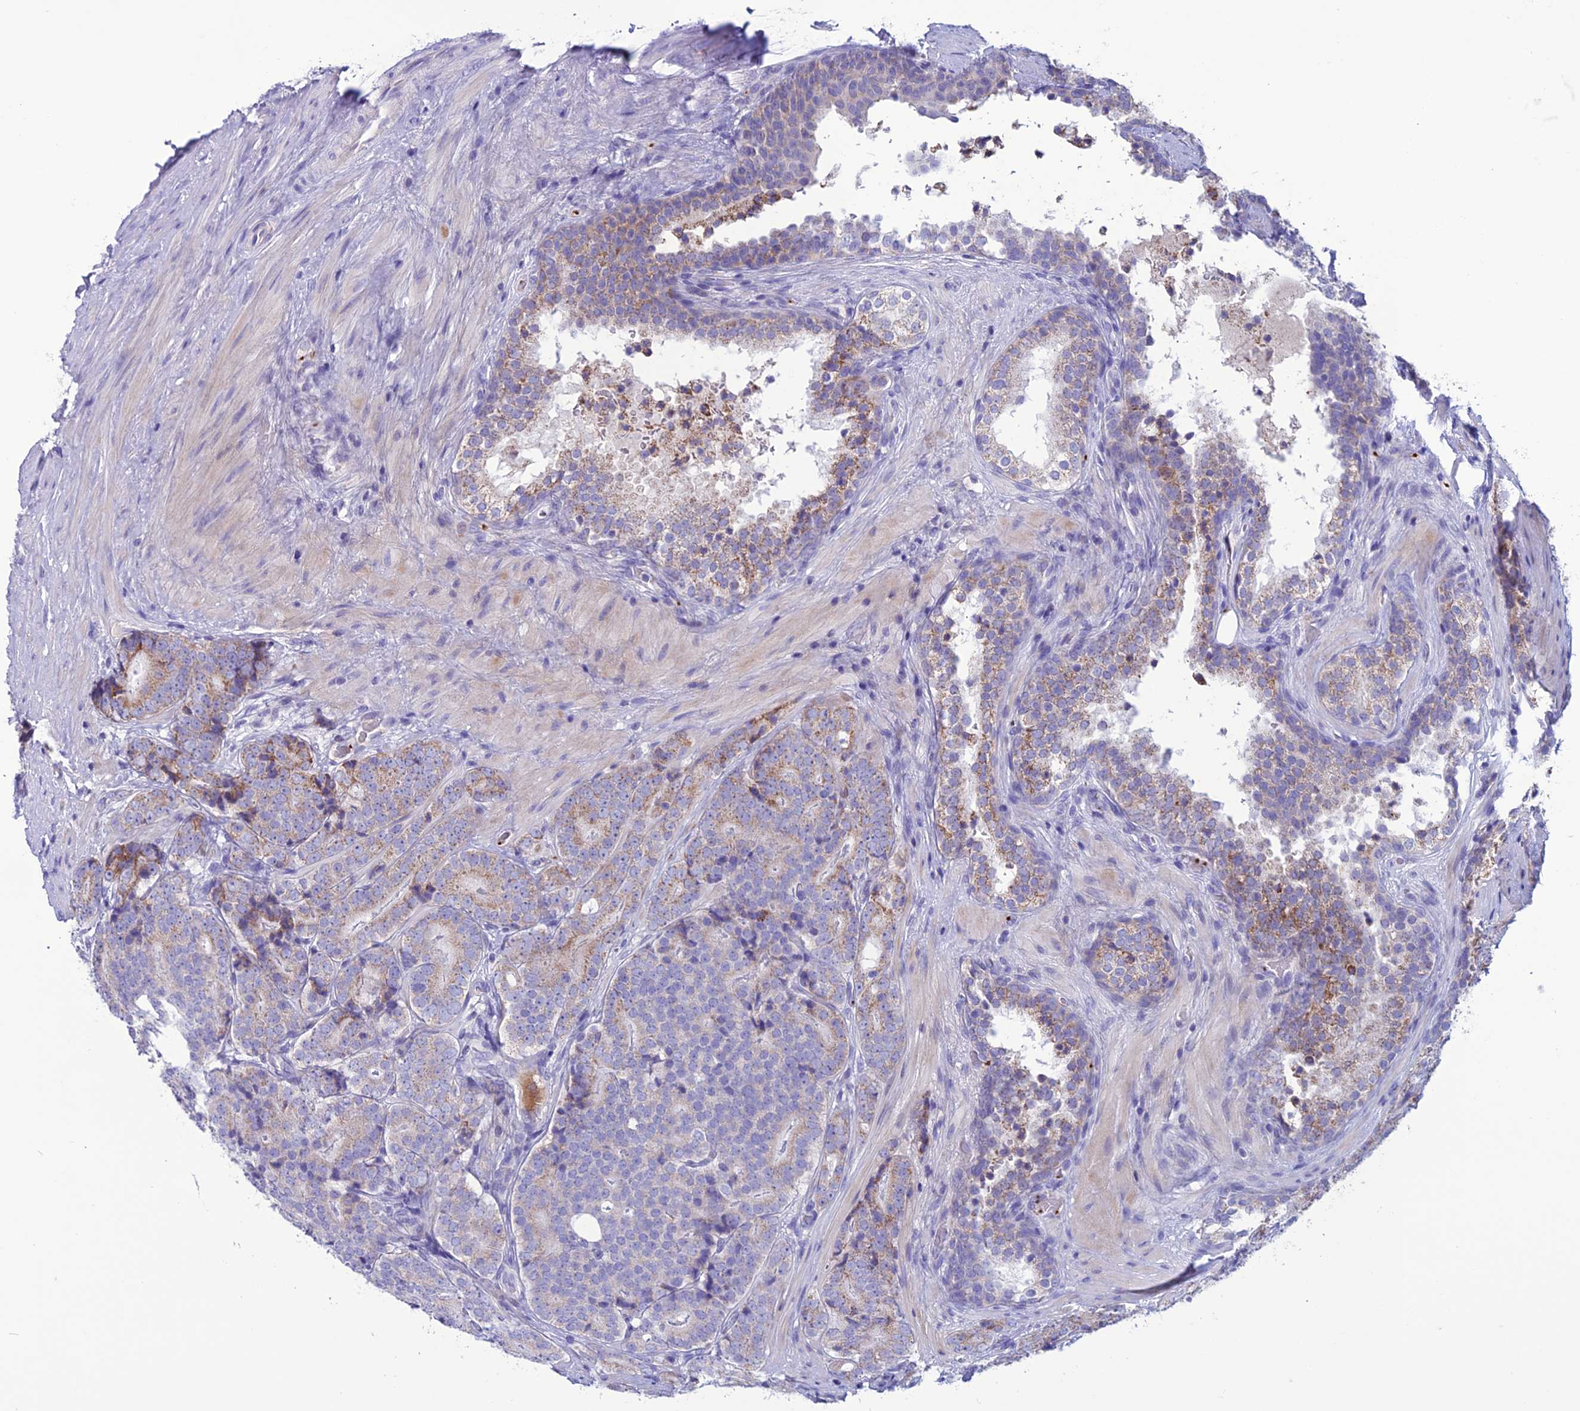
{"staining": {"intensity": "moderate", "quantity": "25%-75%", "location": "cytoplasmic/membranous"}, "tissue": "prostate cancer", "cell_type": "Tumor cells", "image_type": "cancer", "snomed": [{"axis": "morphology", "description": "Adenocarcinoma, High grade"}, {"axis": "topography", "description": "Prostate"}], "caption": "The photomicrograph exhibits a brown stain indicating the presence of a protein in the cytoplasmic/membranous of tumor cells in high-grade adenocarcinoma (prostate).", "gene": "C21orf140", "patient": {"sex": "male", "age": 56}}